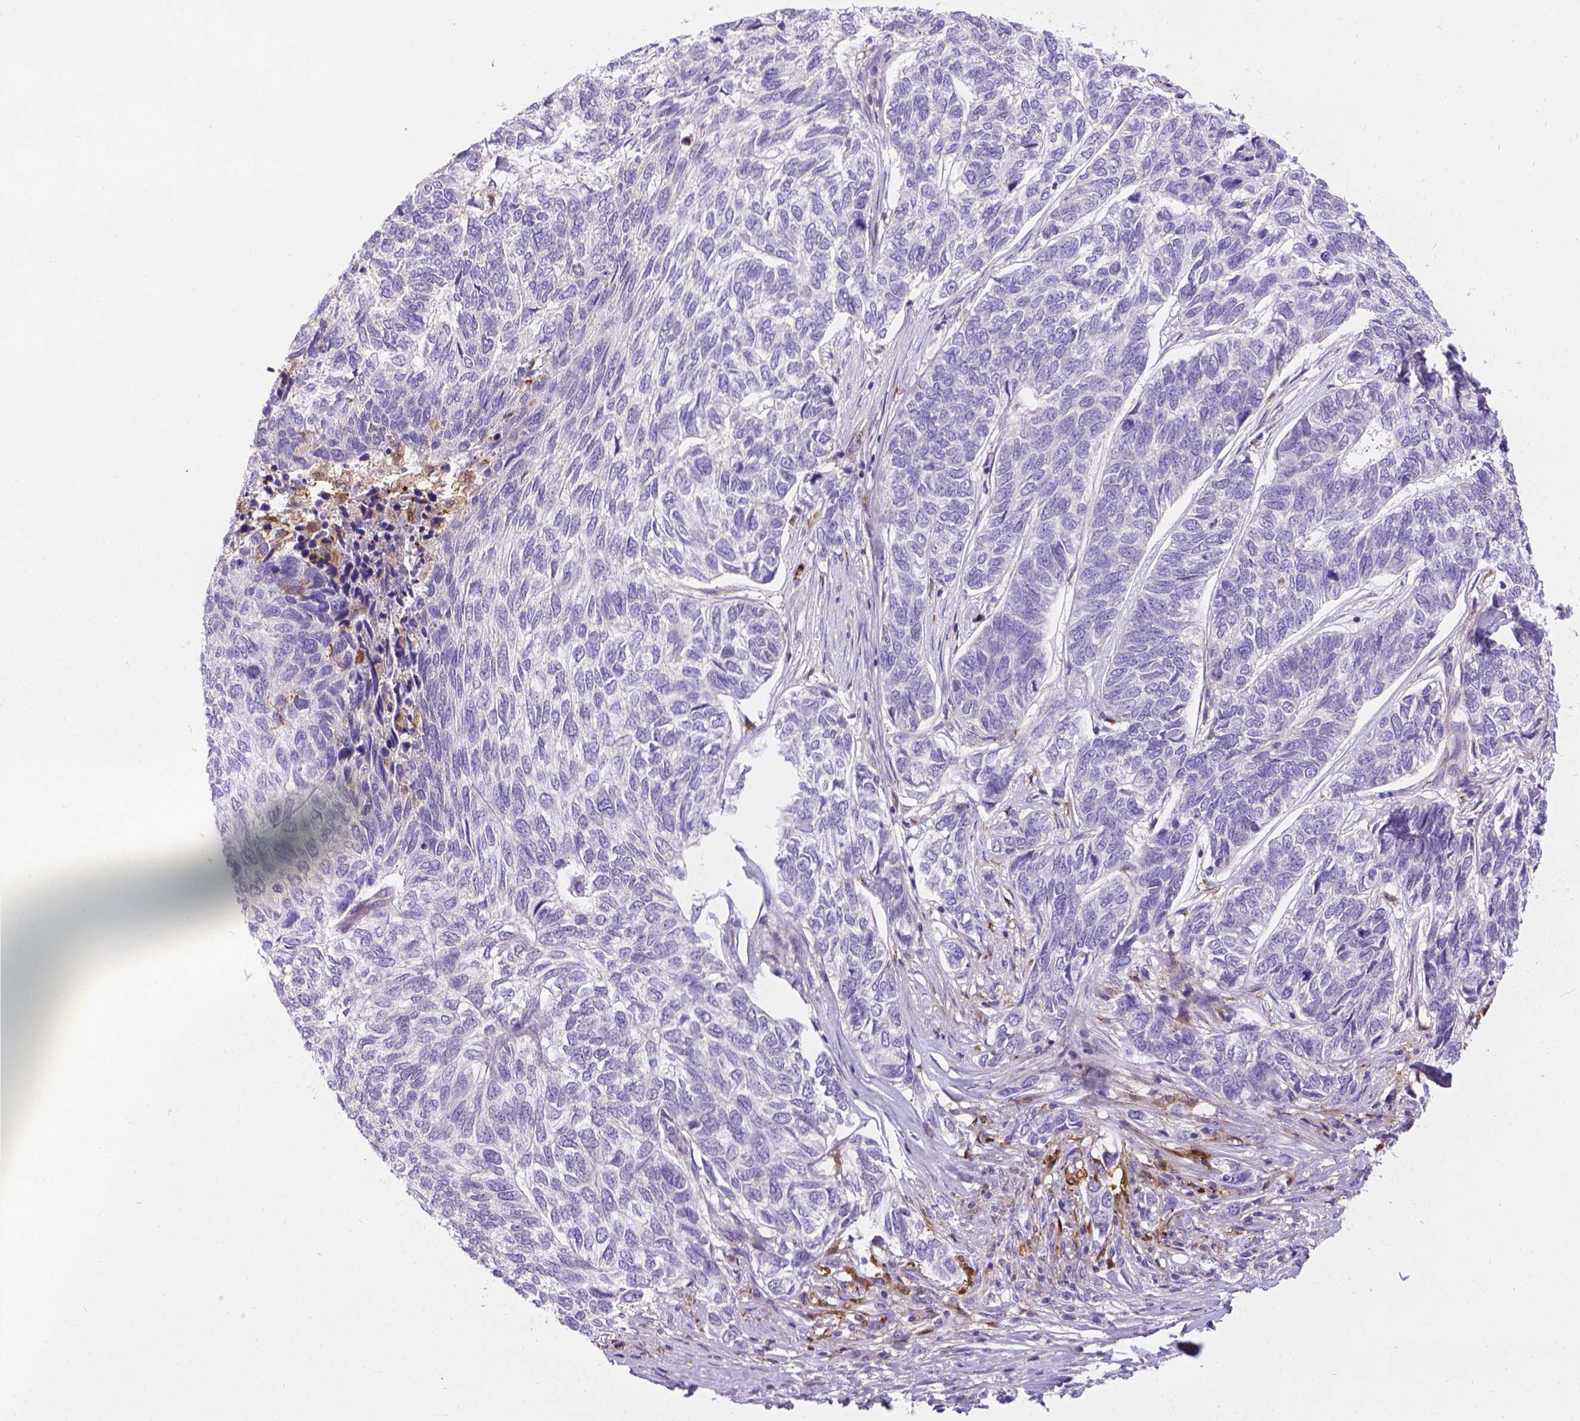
{"staining": {"intensity": "negative", "quantity": "none", "location": "none"}, "tissue": "skin cancer", "cell_type": "Tumor cells", "image_type": "cancer", "snomed": [{"axis": "morphology", "description": "Basal cell carcinoma"}, {"axis": "topography", "description": "Skin"}], "caption": "There is no significant positivity in tumor cells of basal cell carcinoma (skin).", "gene": "TM4SF18", "patient": {"sex": "female", "age": 65}}